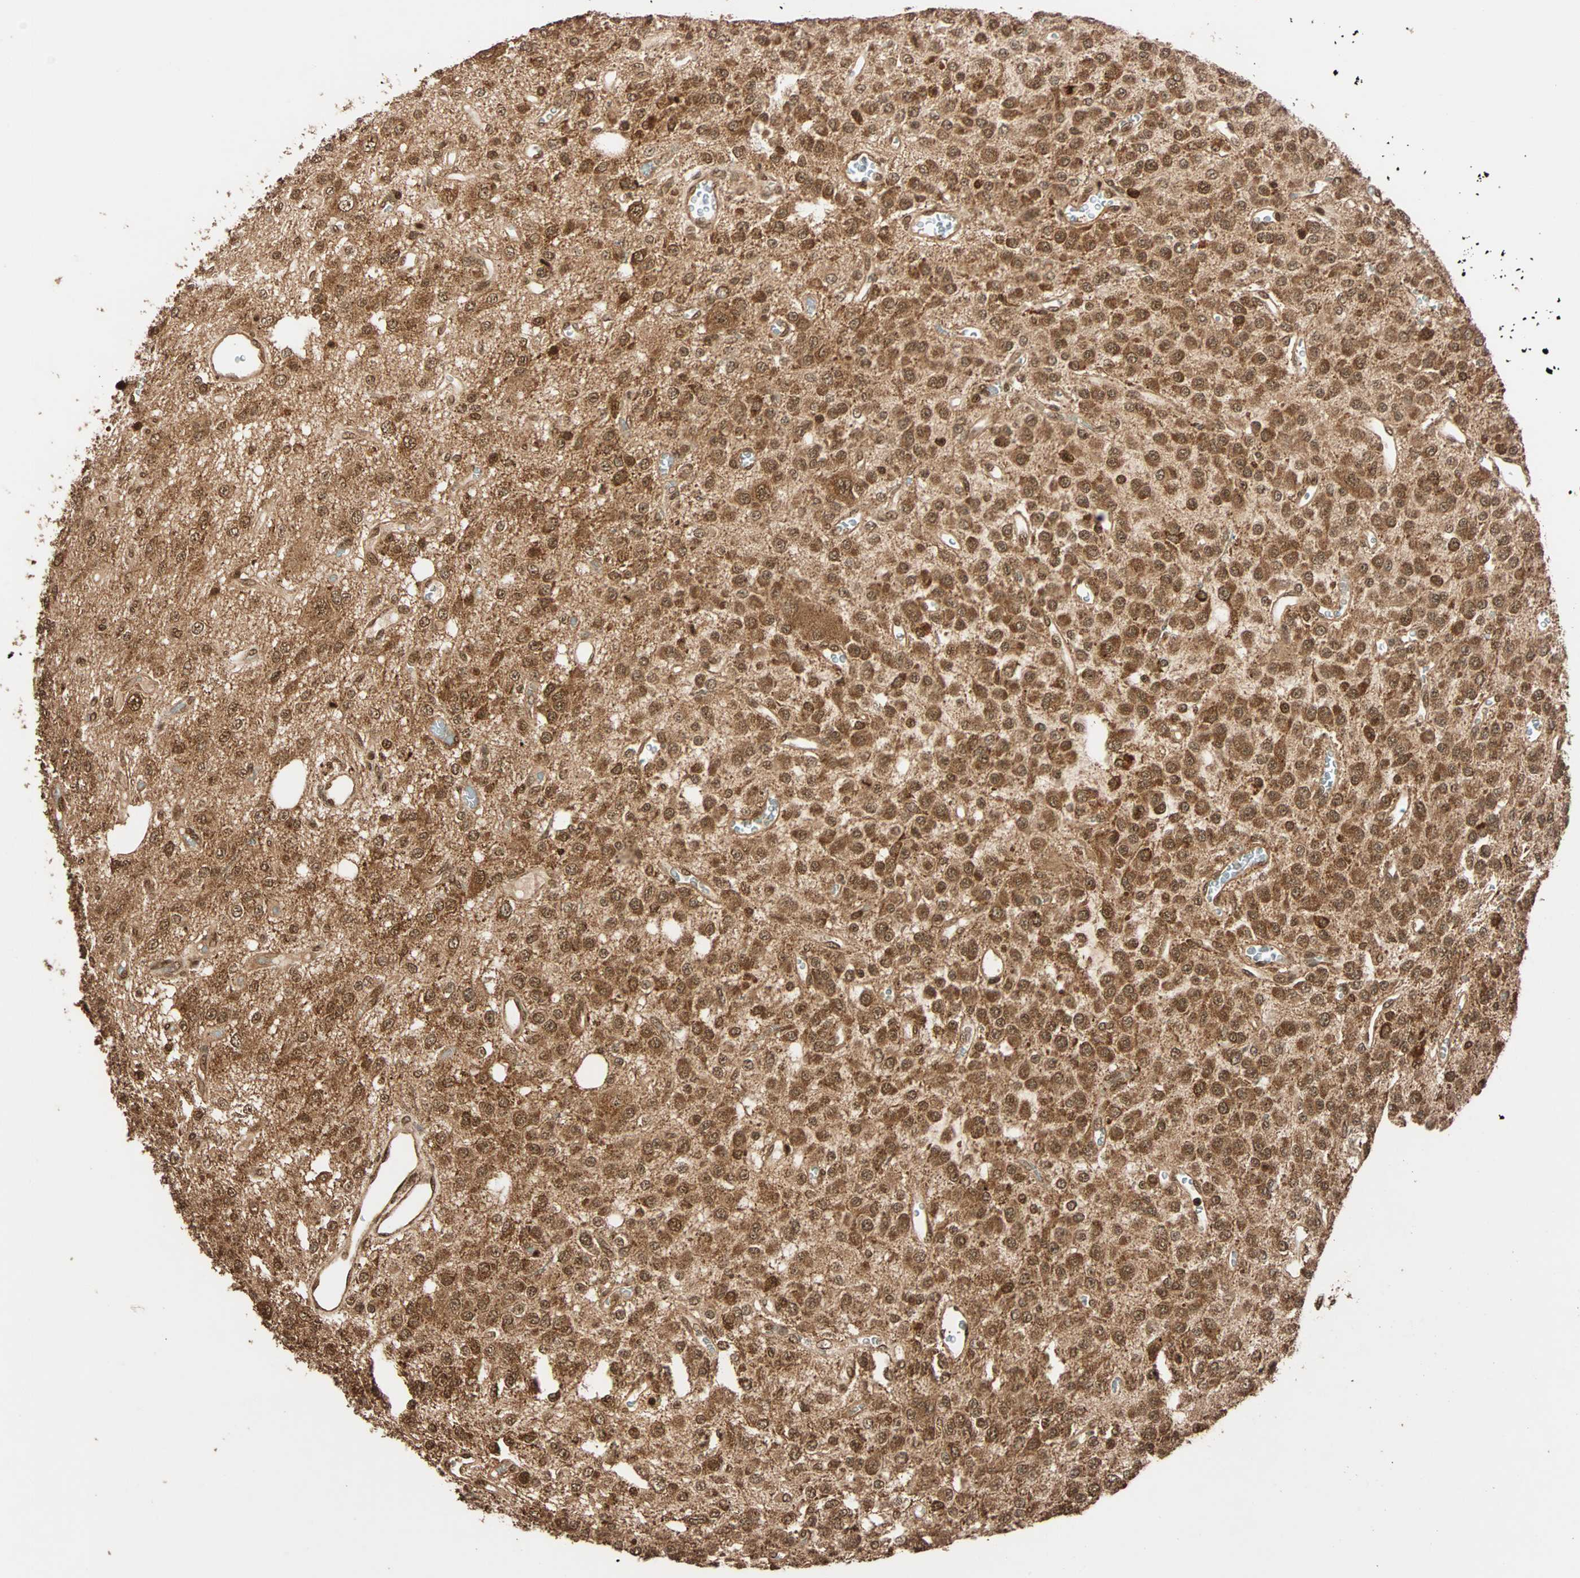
{"staining": {"intensity": "moderate", "quantity": ">75%", "location": "cytoplasmic/membranous,nuclear"}, "tissue": "glioma", "cell_type": "Tumor cells", "image_type": "cancer", "snomed": [{"axis": "morphology", "description": "Glioma, malignant, Low grade"}, {"axis": "topography", "description": "Brain"}], "caption": "Immunohistochemical staining of glioma reveals medium levels of moderate cytoplasmic/membranous and nuclear protein positivity in about >75% of tumor cells.", "gene": "ALKBH5", "patient": {"sex": "male", "age": 38}}